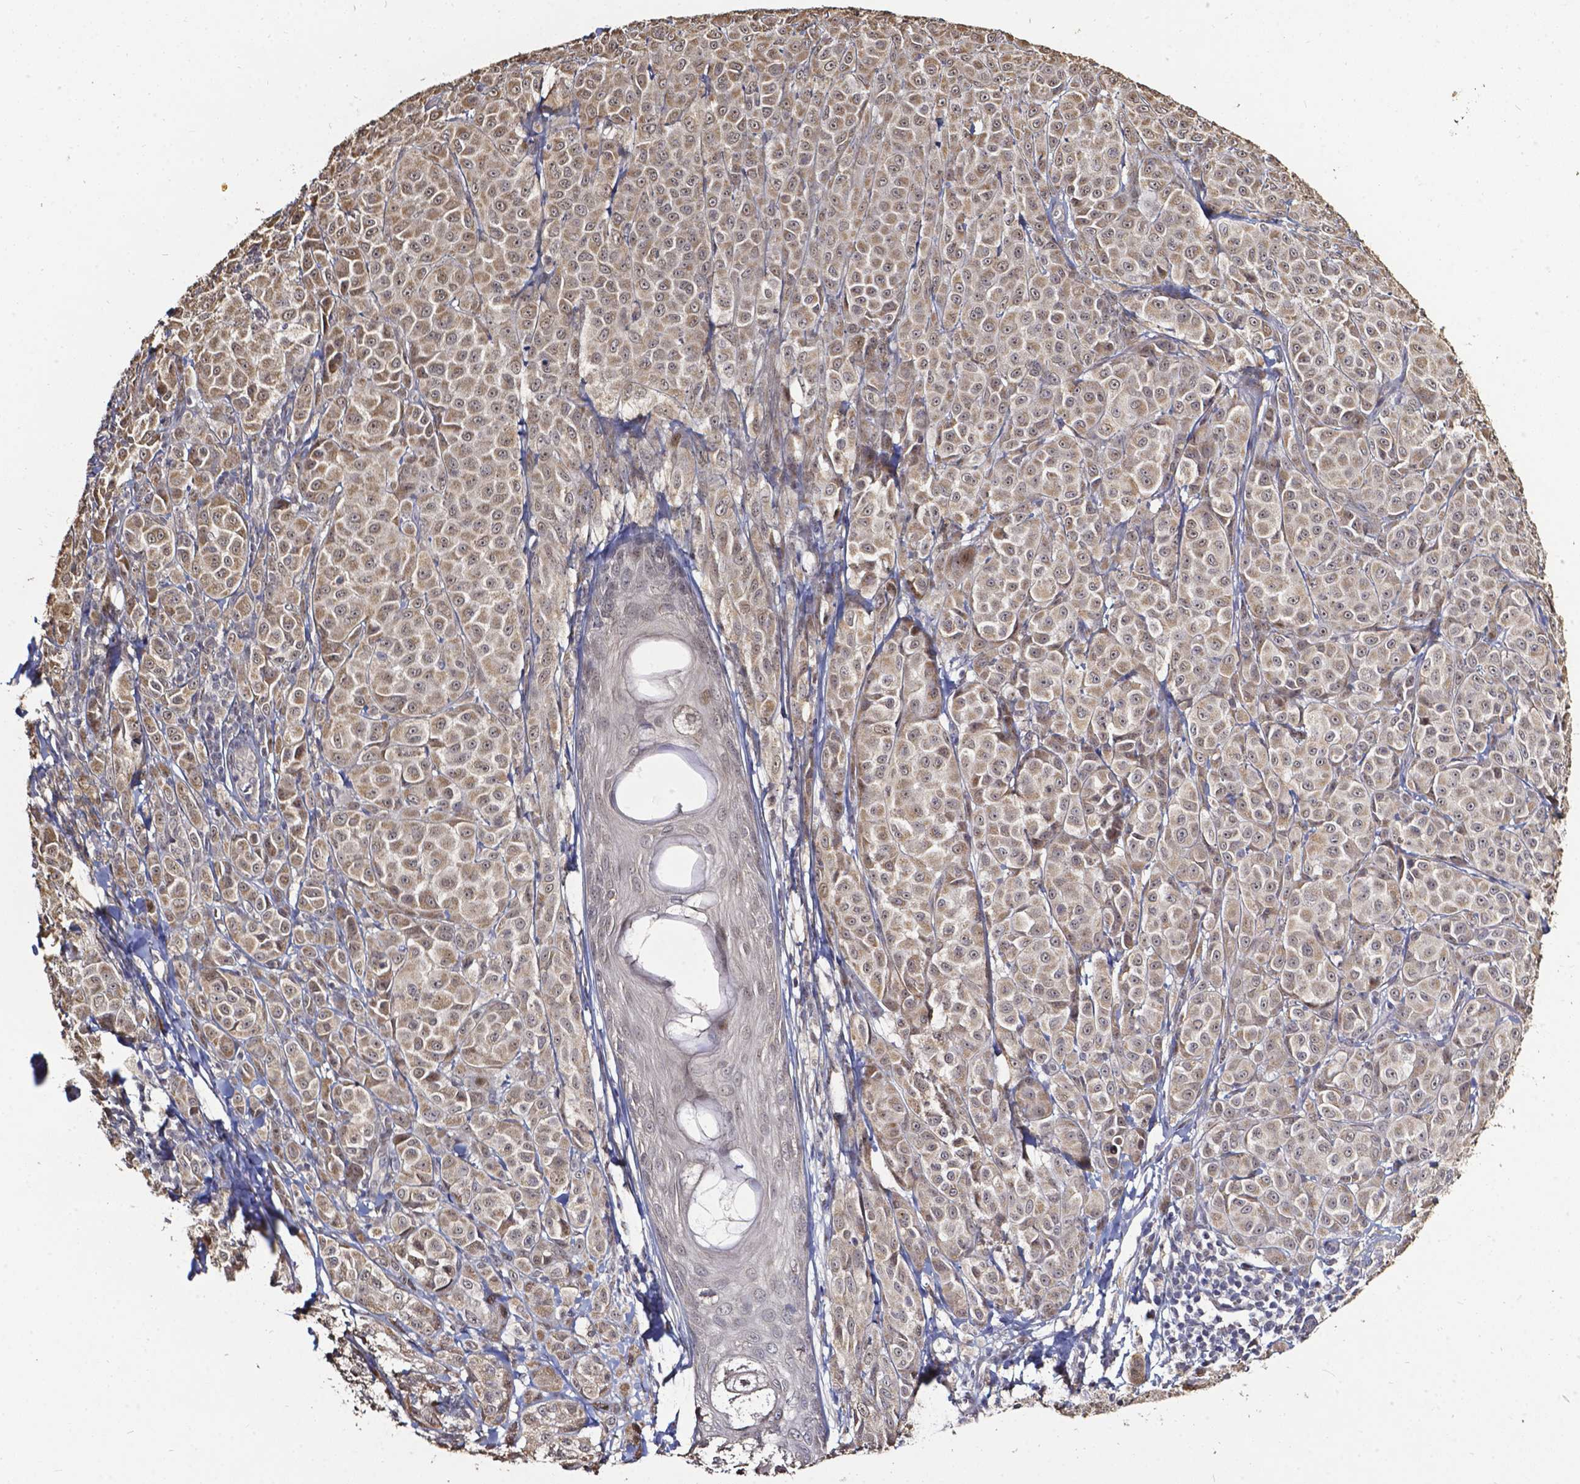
{"staining": {"intensity": "weak", "quantity": "25%-75%", "location": "cytoplasmic/membranous"}, "tissue": "melanoma", "cell_type": "Tumor cells", "image_type": "cancer", "snomed": [{"axis": "morphology", "description": "Malignant melanoma, NOS"}, {"axis": "topography", "description": "Skin"}], "caption": "Malignant melanoma stained with DAB immunohistochemistry (IHC) exhibits low levels of weak cytoplasmic/membranous staining in about 25%-75% of tumor cells.", "gene": "GLRA2", "patient": {"sex": "male", "age": 89}}